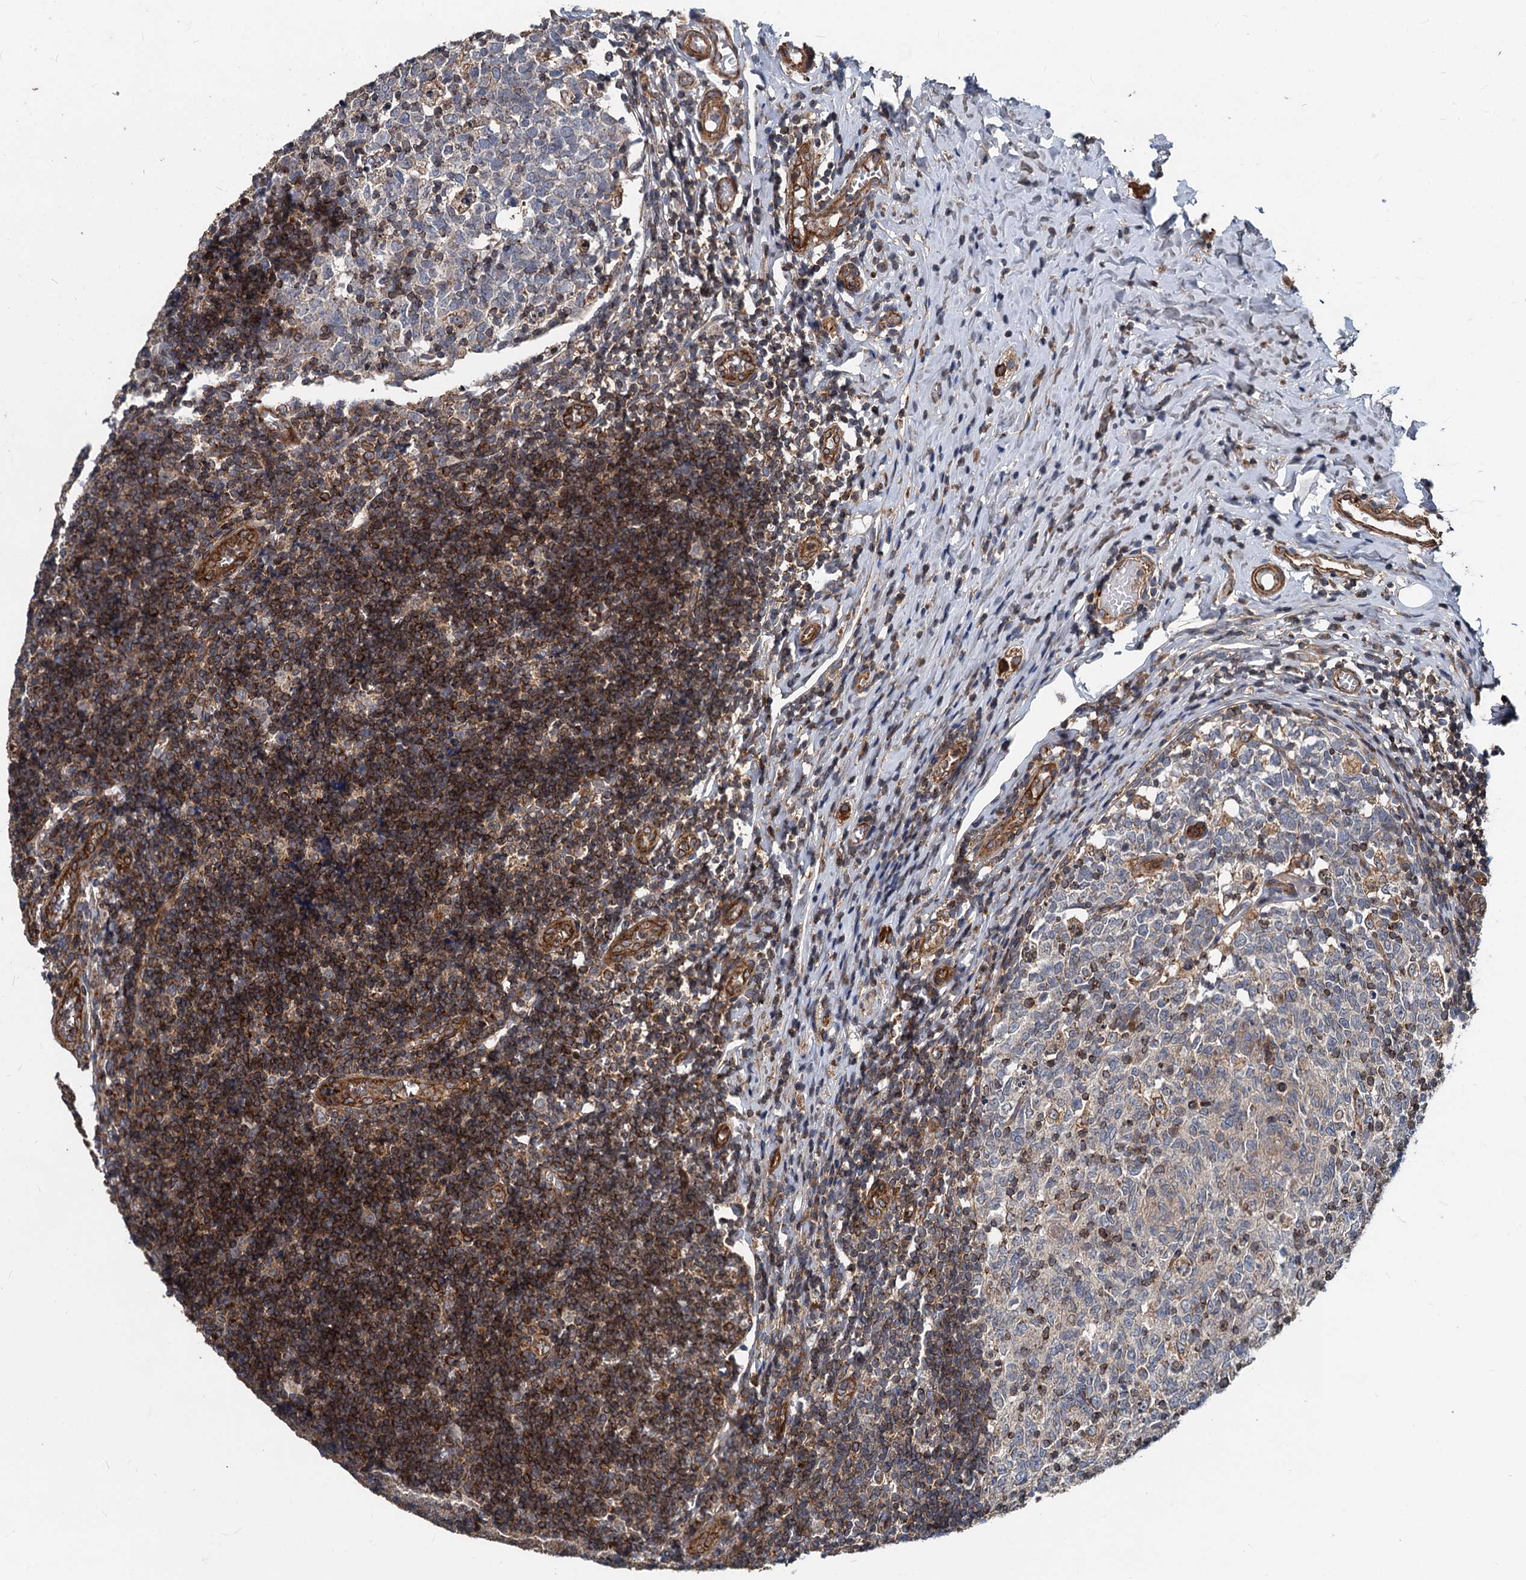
{"staining": {"intensity": "strong", "quantity": ">75%", "location": "cytoplasmic/membranous"}, "tissue": "appendix", "cell_type": "Glandular cells", "image_type": "normal", "snomed": [{"axis": "morphology", "description": "Normal tissue, NOS"}, {"axis": "topography", "description": "Appendix"}], "caption": "Protein expression analysis of benign appendix shows strong cytoplasmic/membranous expression in about >75% of glandular cells.", "gene": "STIM1", "patient": {"sex": "male", "age": 8}}